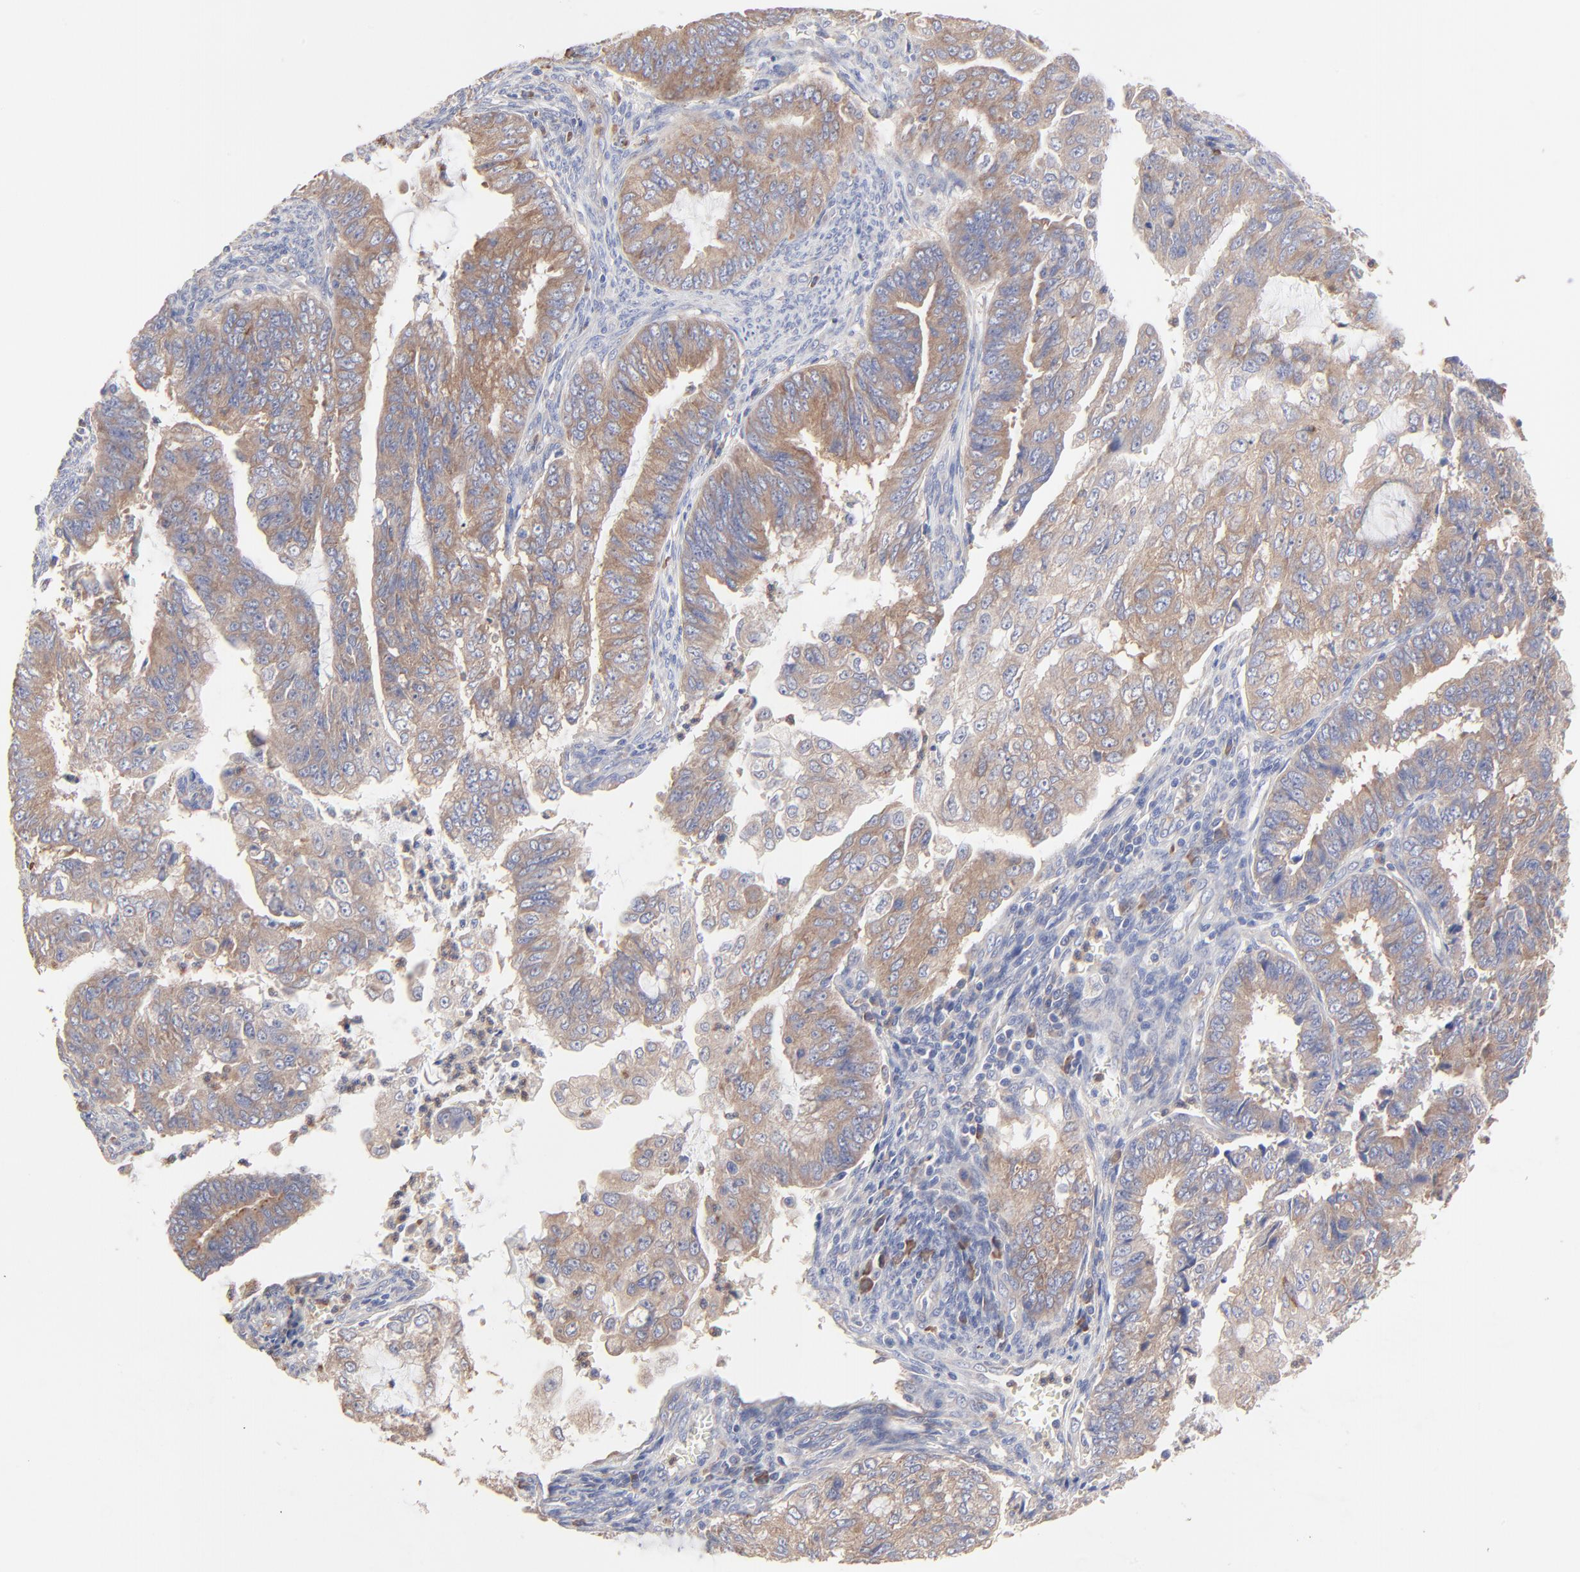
{"staining": {"intensity": "moderate", "quantity": ">75%", "location": "cytoplasmic/membranous"}, "tissue": "endometrial cancer", "cell_type": "Tumor cells", "image_type": "cancer", "snomed": [{"axis": "morphology", "description": "Adenocarcinoma, NOS"}, {"axis": "topography", "description": "Endometrium"}], "caption": "Immunohistochemical staining of human endometrial cancer demonstrates medium levels of moderate cytoplasmic/membranous protein expression in approximately >75% of tumor cells. The protein is shown in brown color, while the nuclei are stained blue.", "gene": "PPFIBP2", "patient": {"sex": "female", "age": 75}}